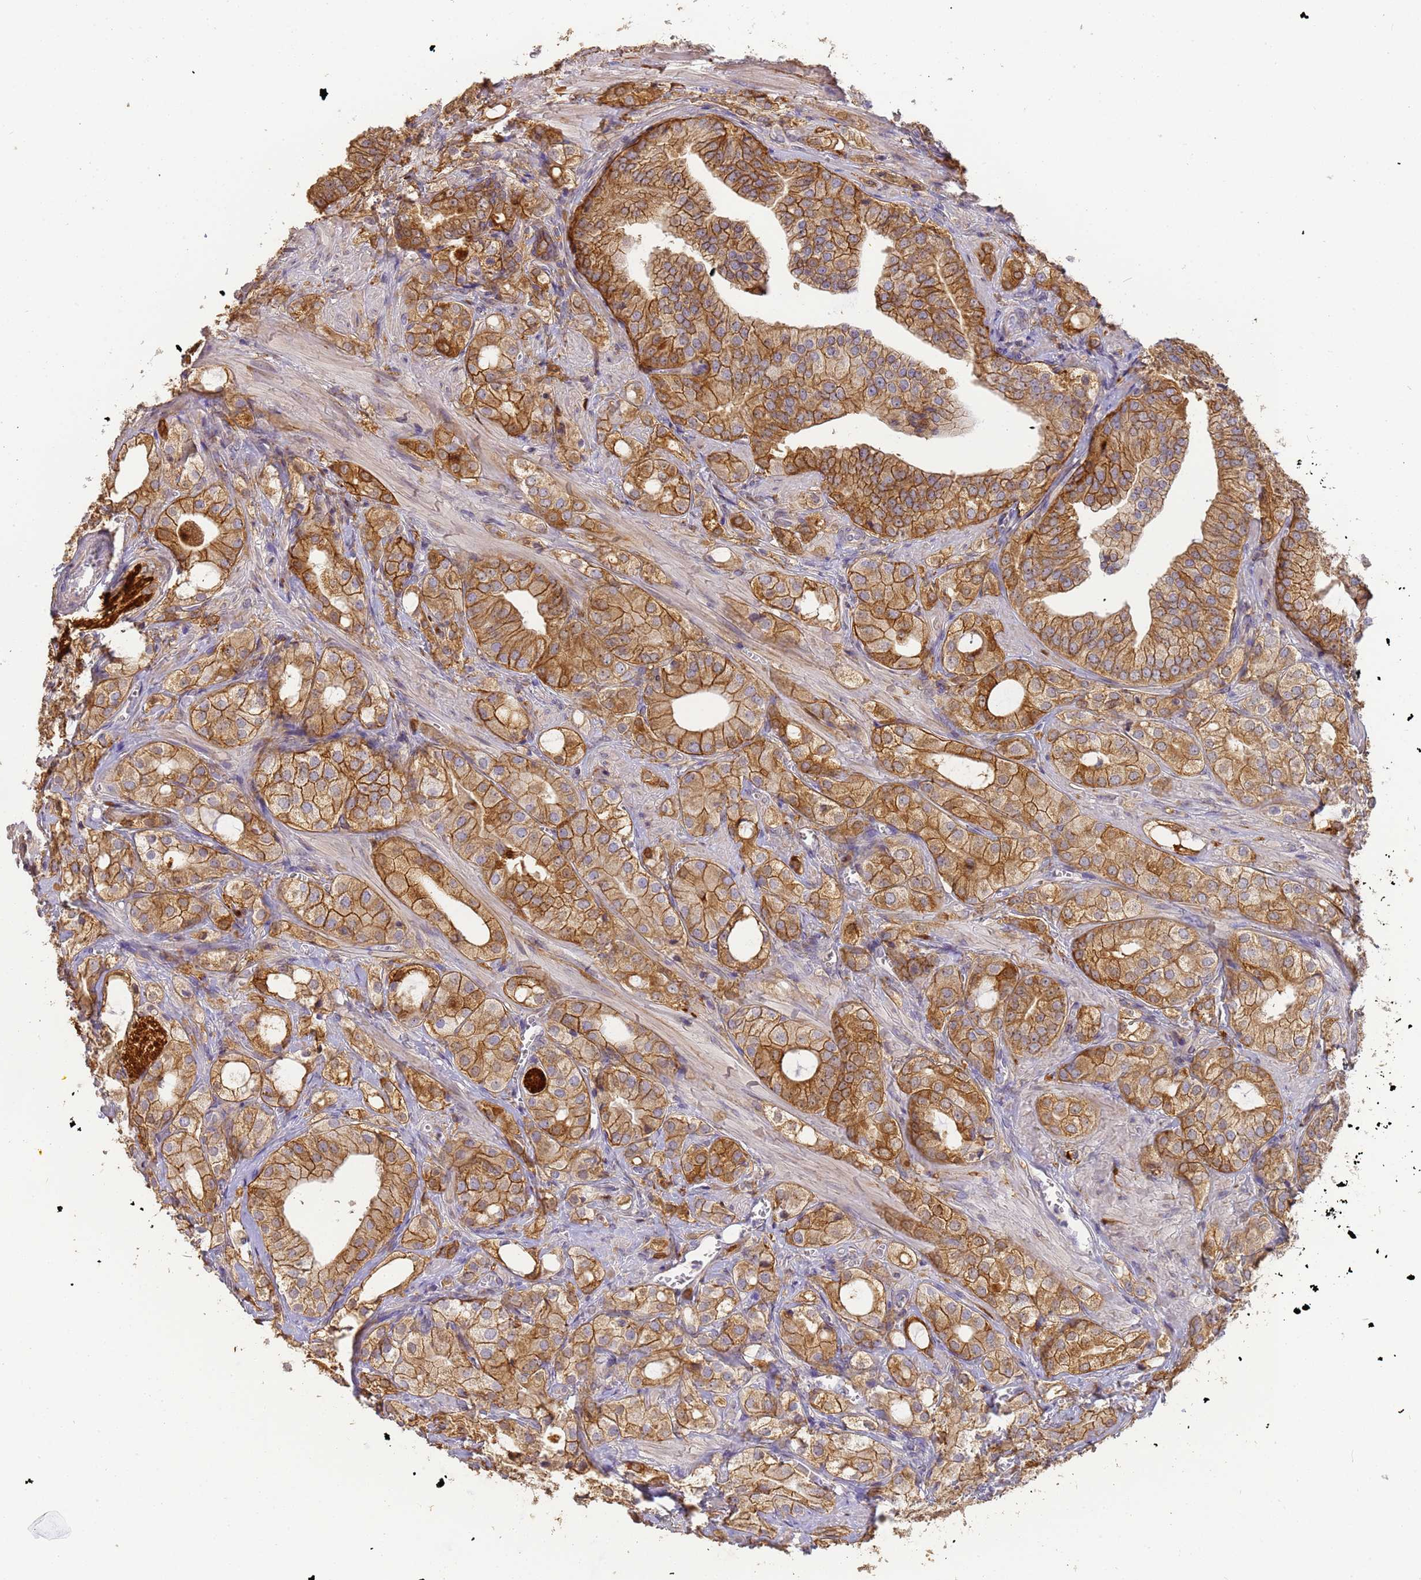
{"staining": {"intensity": "strong", "quantity": ">75%", "location": "cytoplasmic/membranous"}, "tissue": "prostate cancer", "cell_type": "Tumor cells", "image_type": "cancer", "snomed": [{"axis": "morphology", "description": "Adenocarcinoma, High grade"}, {"axis": "topography", "description": "Prostate"}], "caption": "A brown stain highlights strong cytoplasmic/membranous expression of a protein in prostate high-grade adenocarcinoma tumor cells.", "gene": "M6PR", "patient": {"sex": "male", "age": 50}}